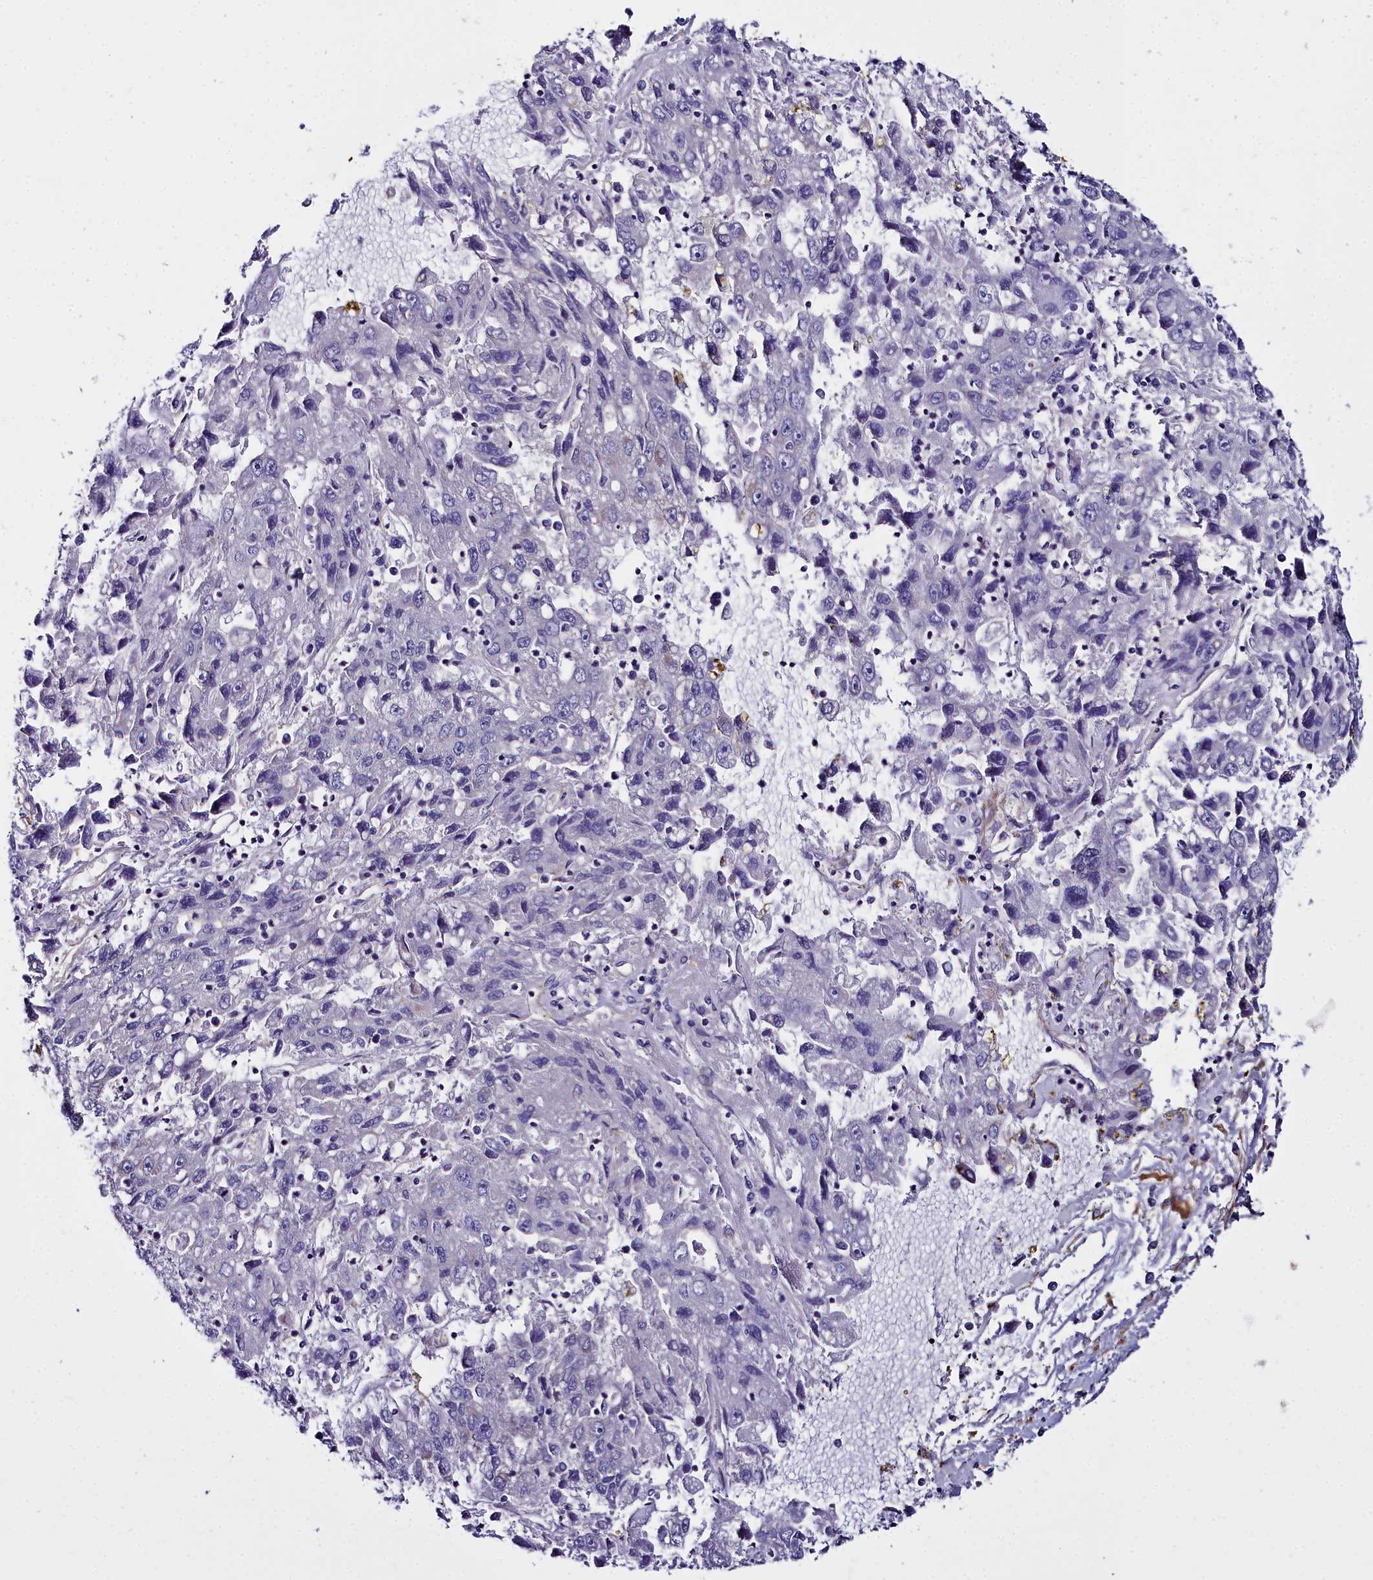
{"staining": {"intensity": "negative", "quantity": "none", "location": "none"}, "tissue": "liver cancer", "cell_type": "Tumor cells", "image_type": "cancer", "snomed": [{"axis": "morphology", "description": "Carcinoma, Hepatocellular, NOS"}, {"axis": "topography", "description": "Liver"}], "caption": "The image demonstrates no staining of tumor cells in liver cancer (hepatocellular carcinoma). (IHC, brightfield microscopy, high magnification).", "gene": "FADS3", "patient": {"sex": "male", "age": 49}}